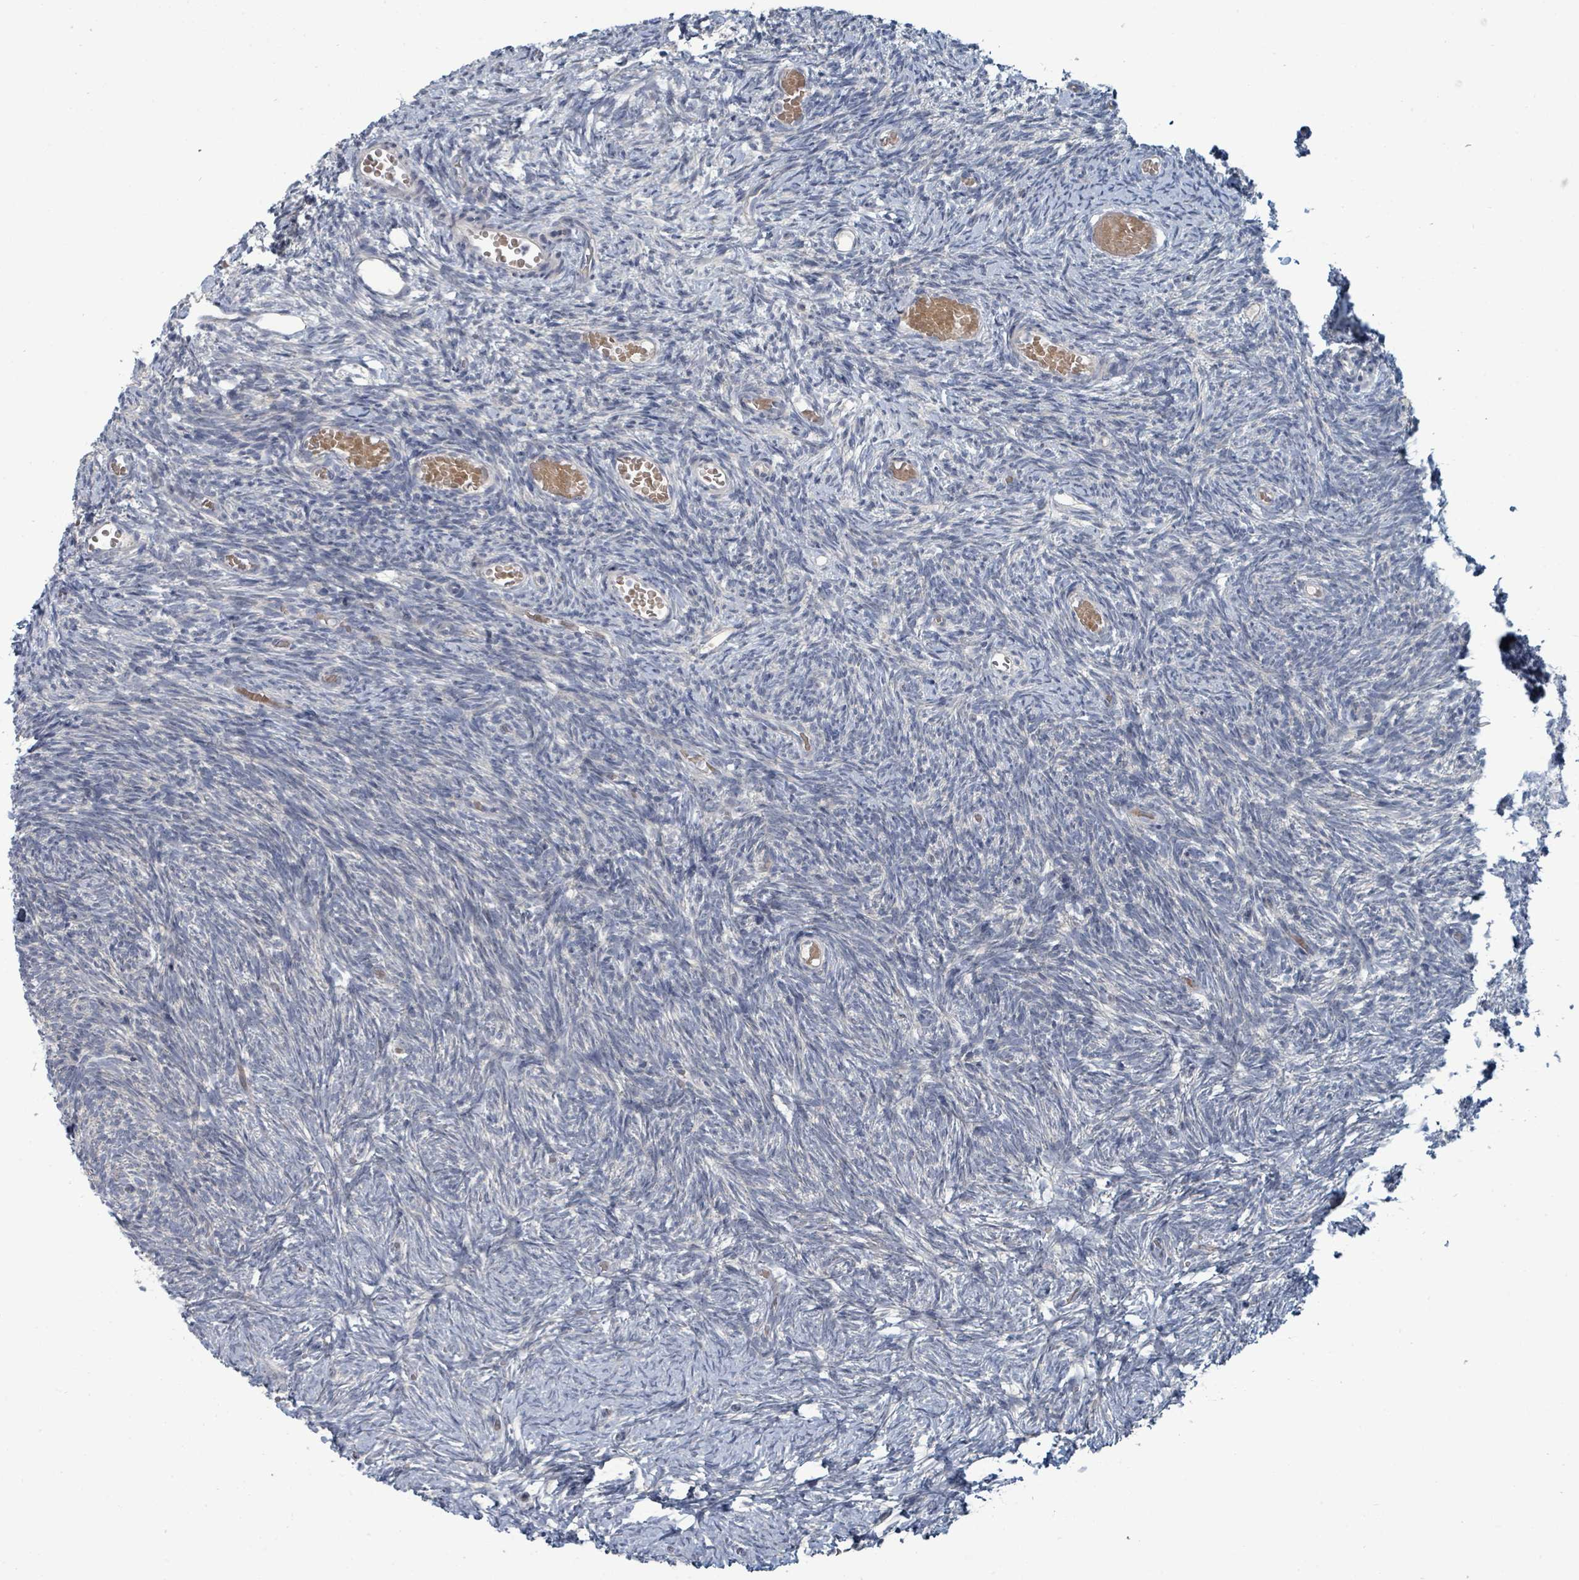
{"staining": {"intensity": "negative", "quantity": "none", "location": "none"}, "tissue": "ovary", "cell_type": "Ovarian stroma cells", "image_type": "normal", "snomed": [{"axis": "morphology", "description": "Normal tissue, NOS"}, {"axis": "topography", "description": "Ovary"}], "caption": "Ovary was stained to show a protein in brown. There is no significant positivity in ovarian stroma cells. Nuclei are stained in blue.", "gene": "TRDMT1", "patient": {"sex": "female", "age": 39}}